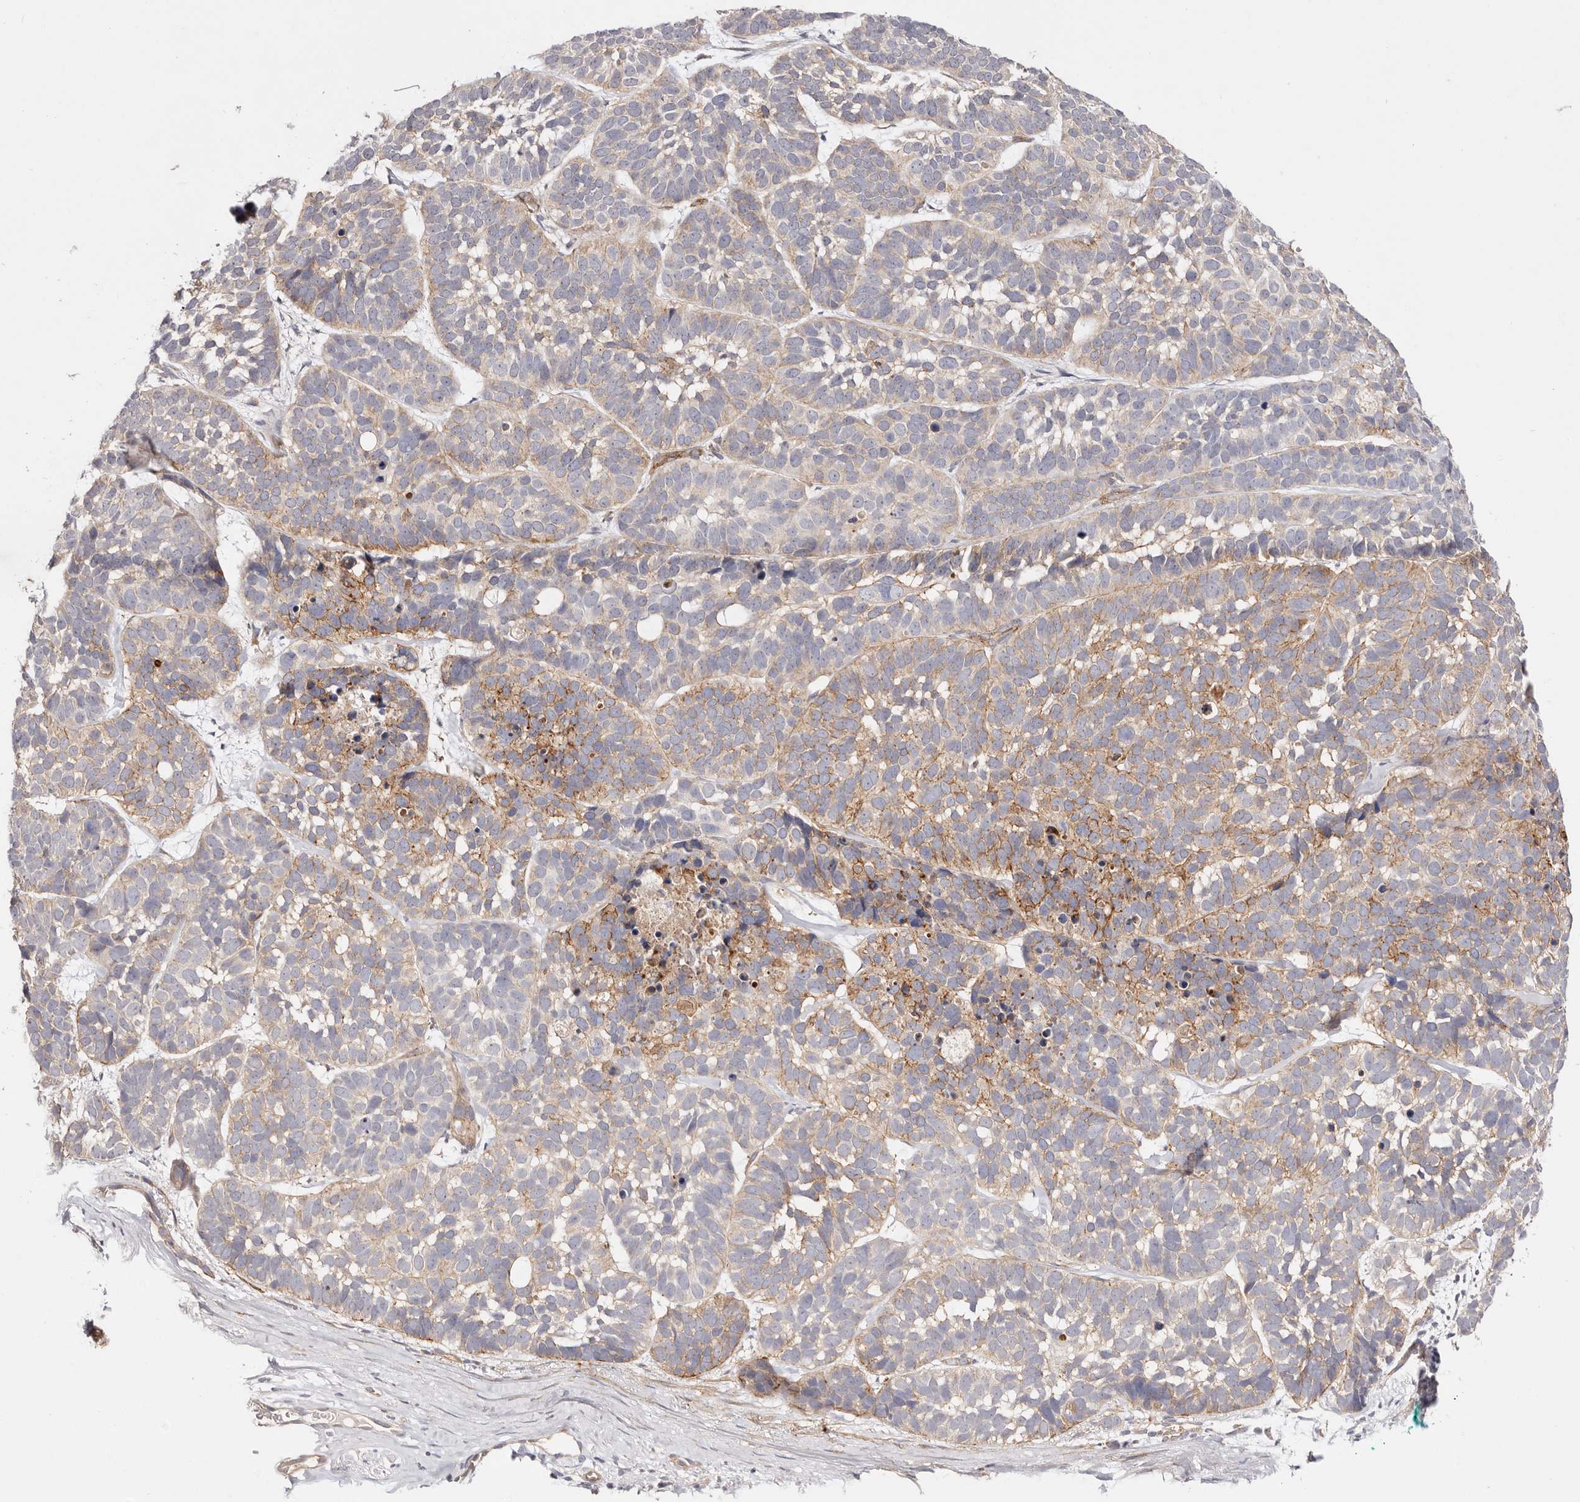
{"staining": {"intensity": "moderate", "quantity": ">75%", "location": "cytoplasmic/membranous"}, "tissue": "skin cancer", "cell_type": "Tumor cells", "image_type": "cancer", "snomed": [{"axis": "morphology", "description": "Basal cell carcinoma"}, {"axis": "topography", "description": "Skin"}], "caption": "Protein expression analysis of human skin cancer reveals moderate cytoplasmic/membranous staining in approximately >75% of tumor cells.", "gene": "SLC35B2", "patient": {"sex": "male", "age": 62}}